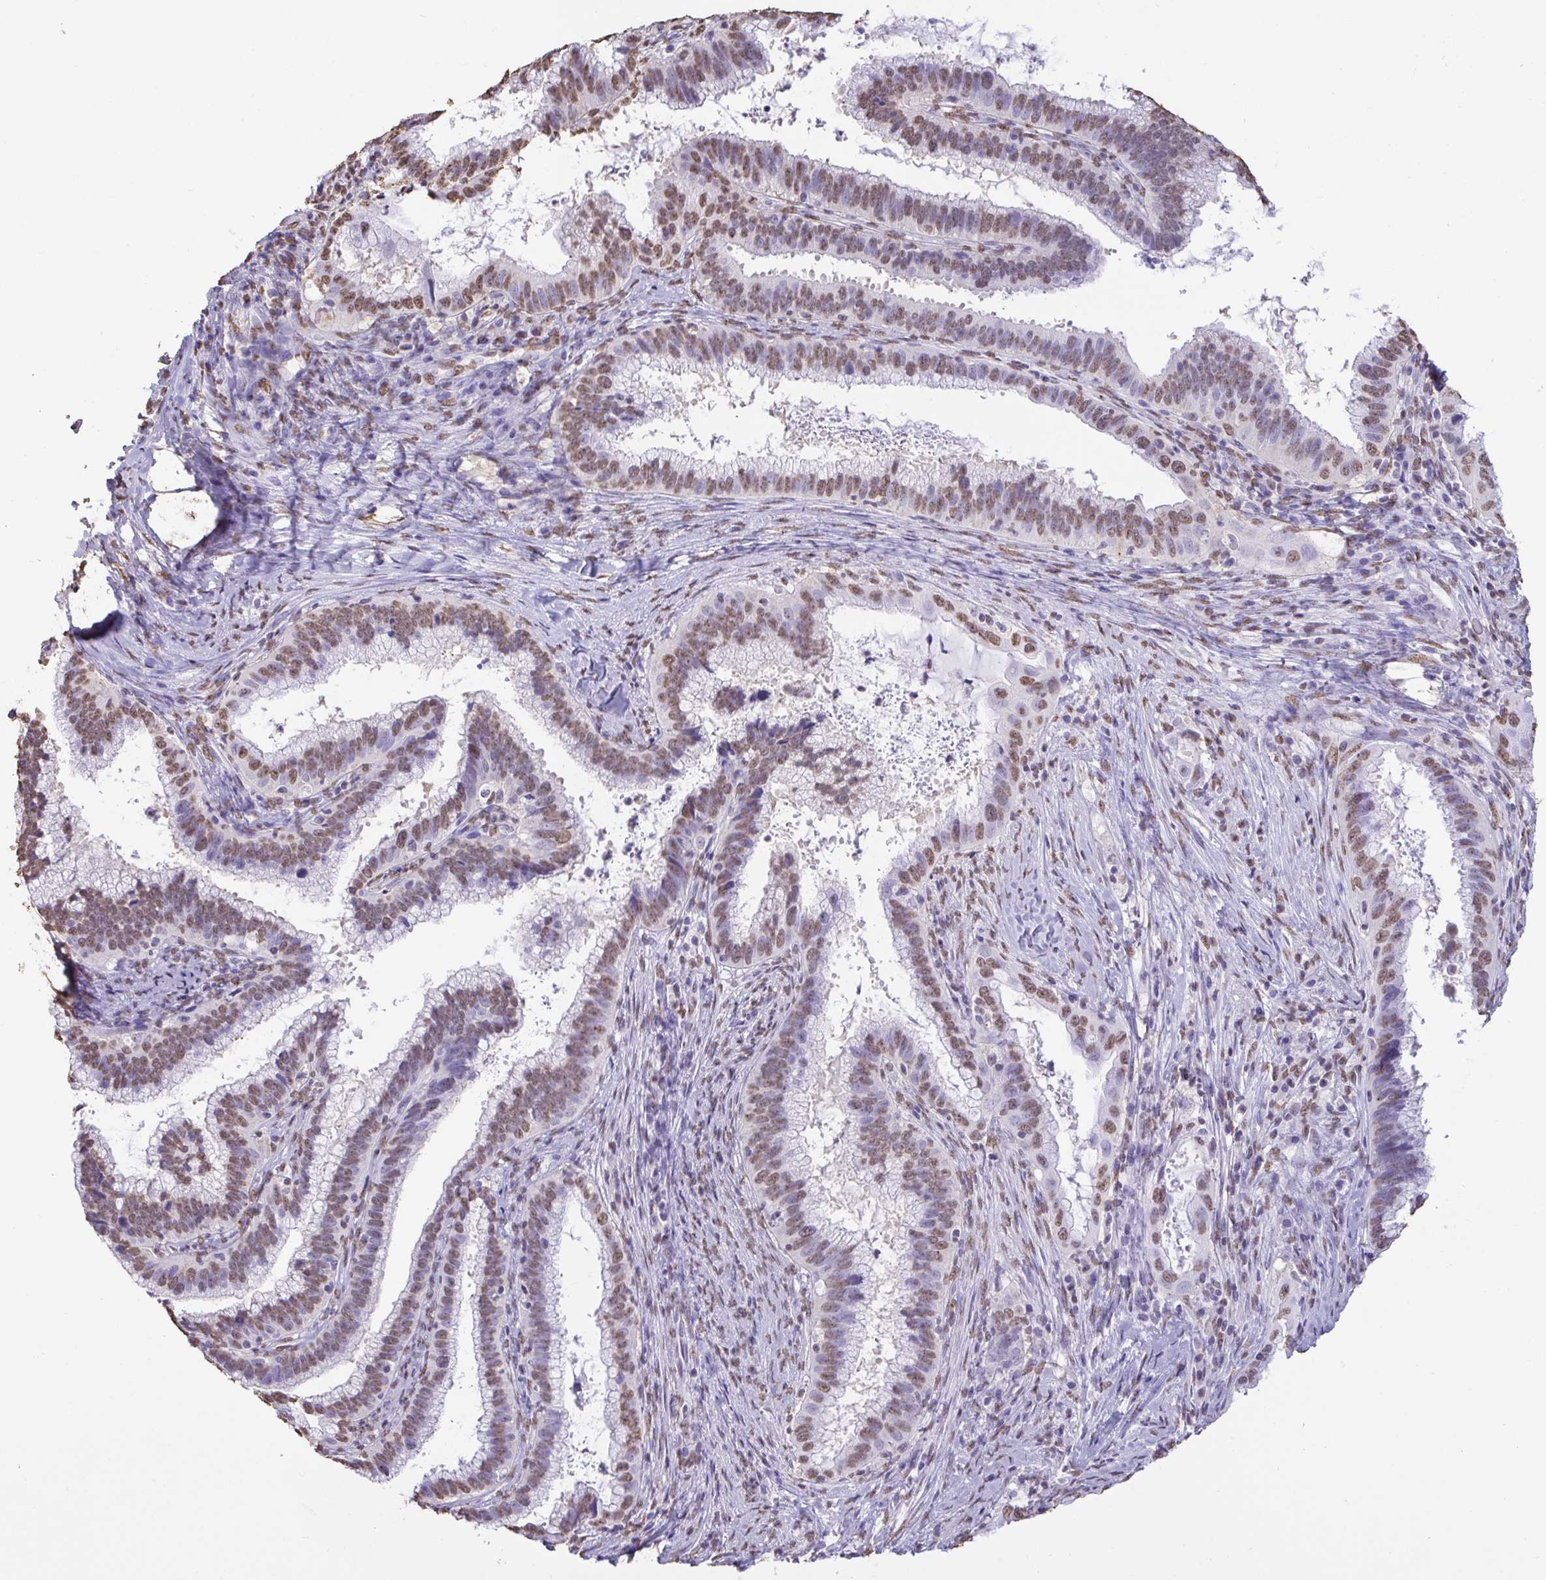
{"staining": {"intensity": "moderate", "quantity": "25%-75%", "location": "nuclear"}, "tissue": "cervical cancer", "cell_type": "Tumor cells", "image_type": "cancer", "snomed": [{"axis": "morphology", "description": "Adenocarcinoma, NOS"}, {"axis": "topography", "description": "Cervix"}], "caption": "A medium amount of moderate nuclear staining is seen in about 25%-75% of tumor cells in cervical cancer (adenocarcinoma) tissue. (IHC, brightfield microscopy, high magnification).", "gene": "SEMA6B", "patient": {"sex": "female", "age": 56}}